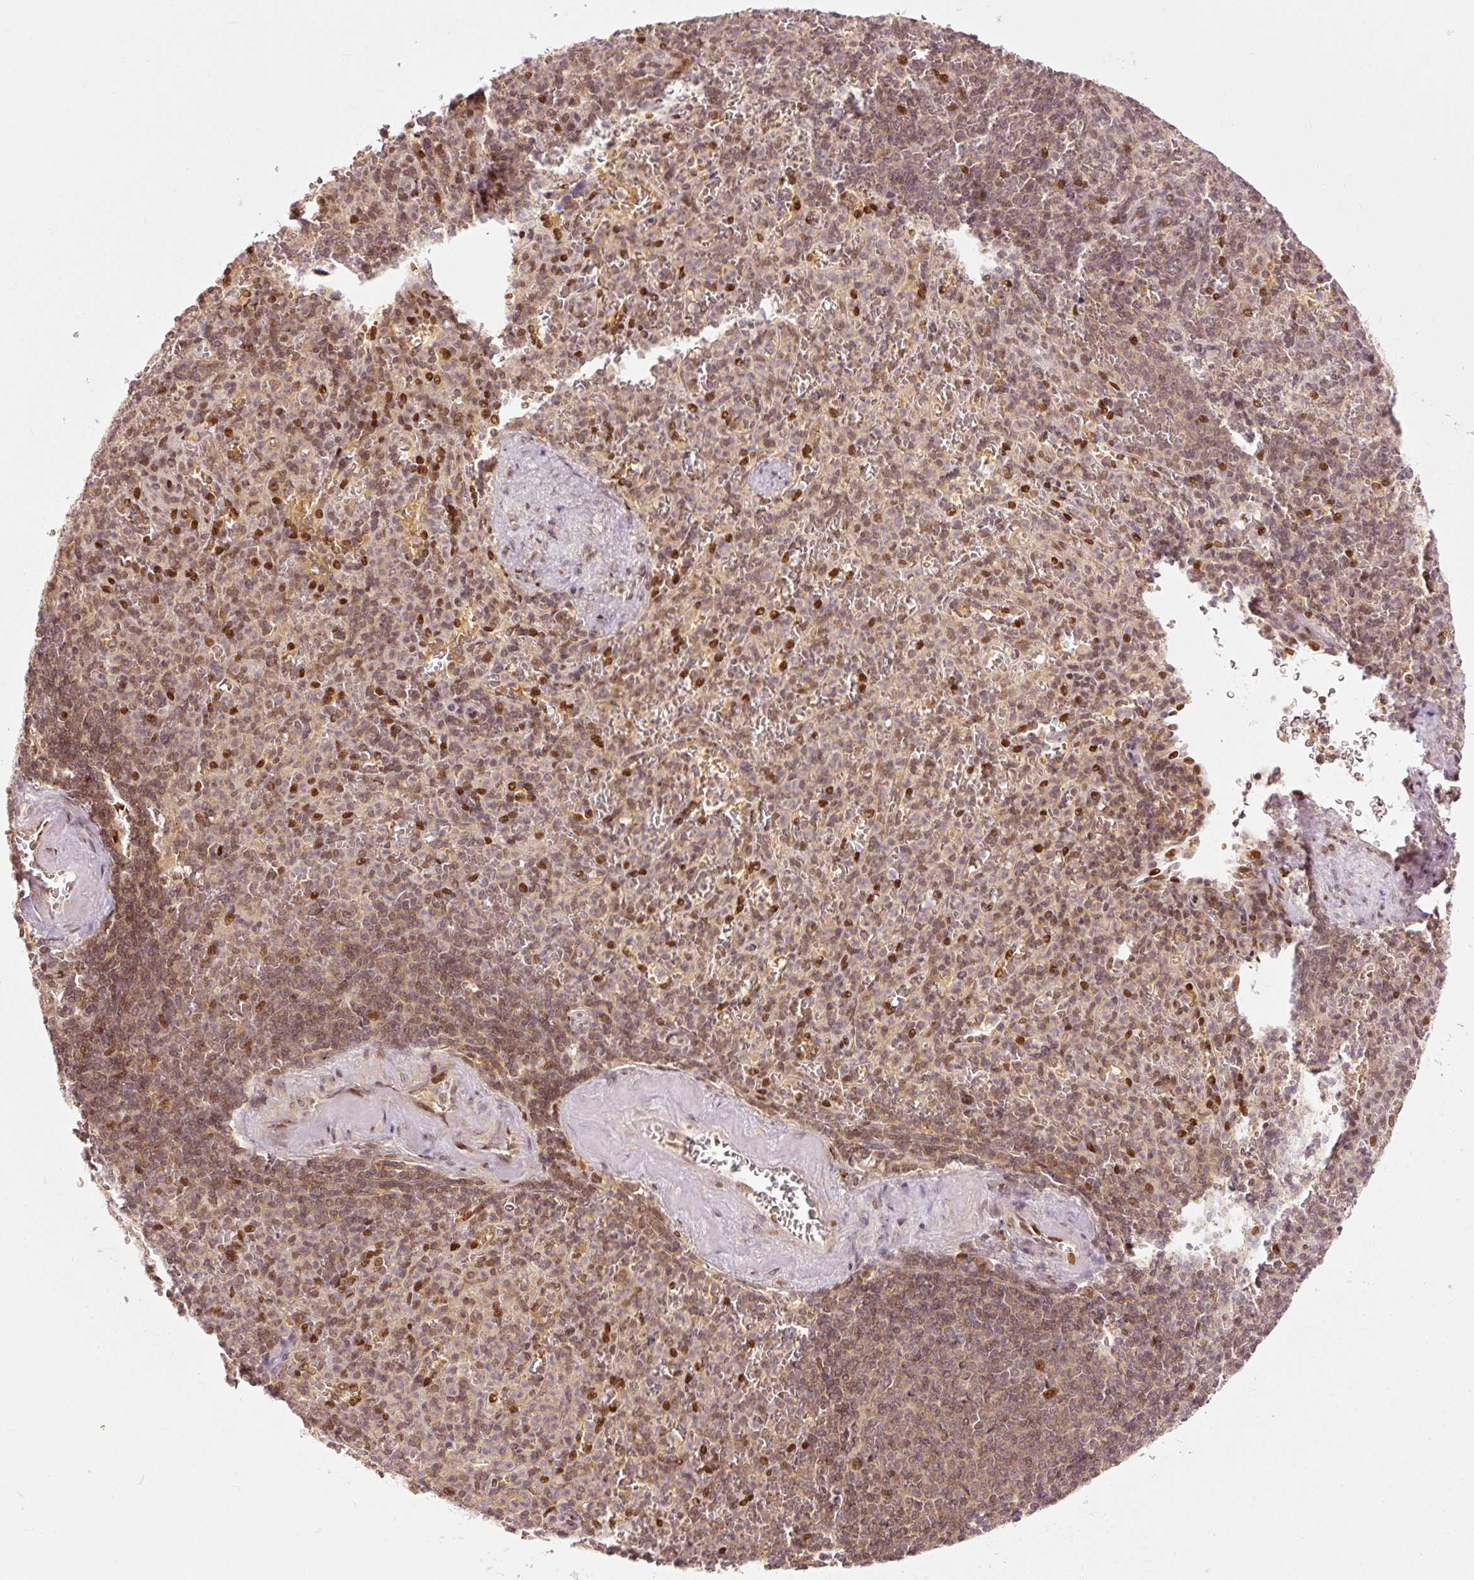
{"staining": {"intensity": "moderate", "quantity": "25%-75%", "location": "cytoplasmic/membranous,nuclear"}, "tissue": "spleen", "cell_type": "Cells in red pulp", "image_type": "normal", "snomed": [{"axis": "morphology", "description": "Normal tissue, NOS"}, {"axis": "topography", "description": "Spleen"}], "caption": "This image reveals normal spleen stained with immunohistochemistry (IHC) to label a protein in brown. The cytoplasmic/membranous,nuclear of cells in red pulp show moderate positivity for the protein. Nuclei are counter-stained blue.", "gene": "ZNF778", "patient": {"sex": "female", "age": 74}}